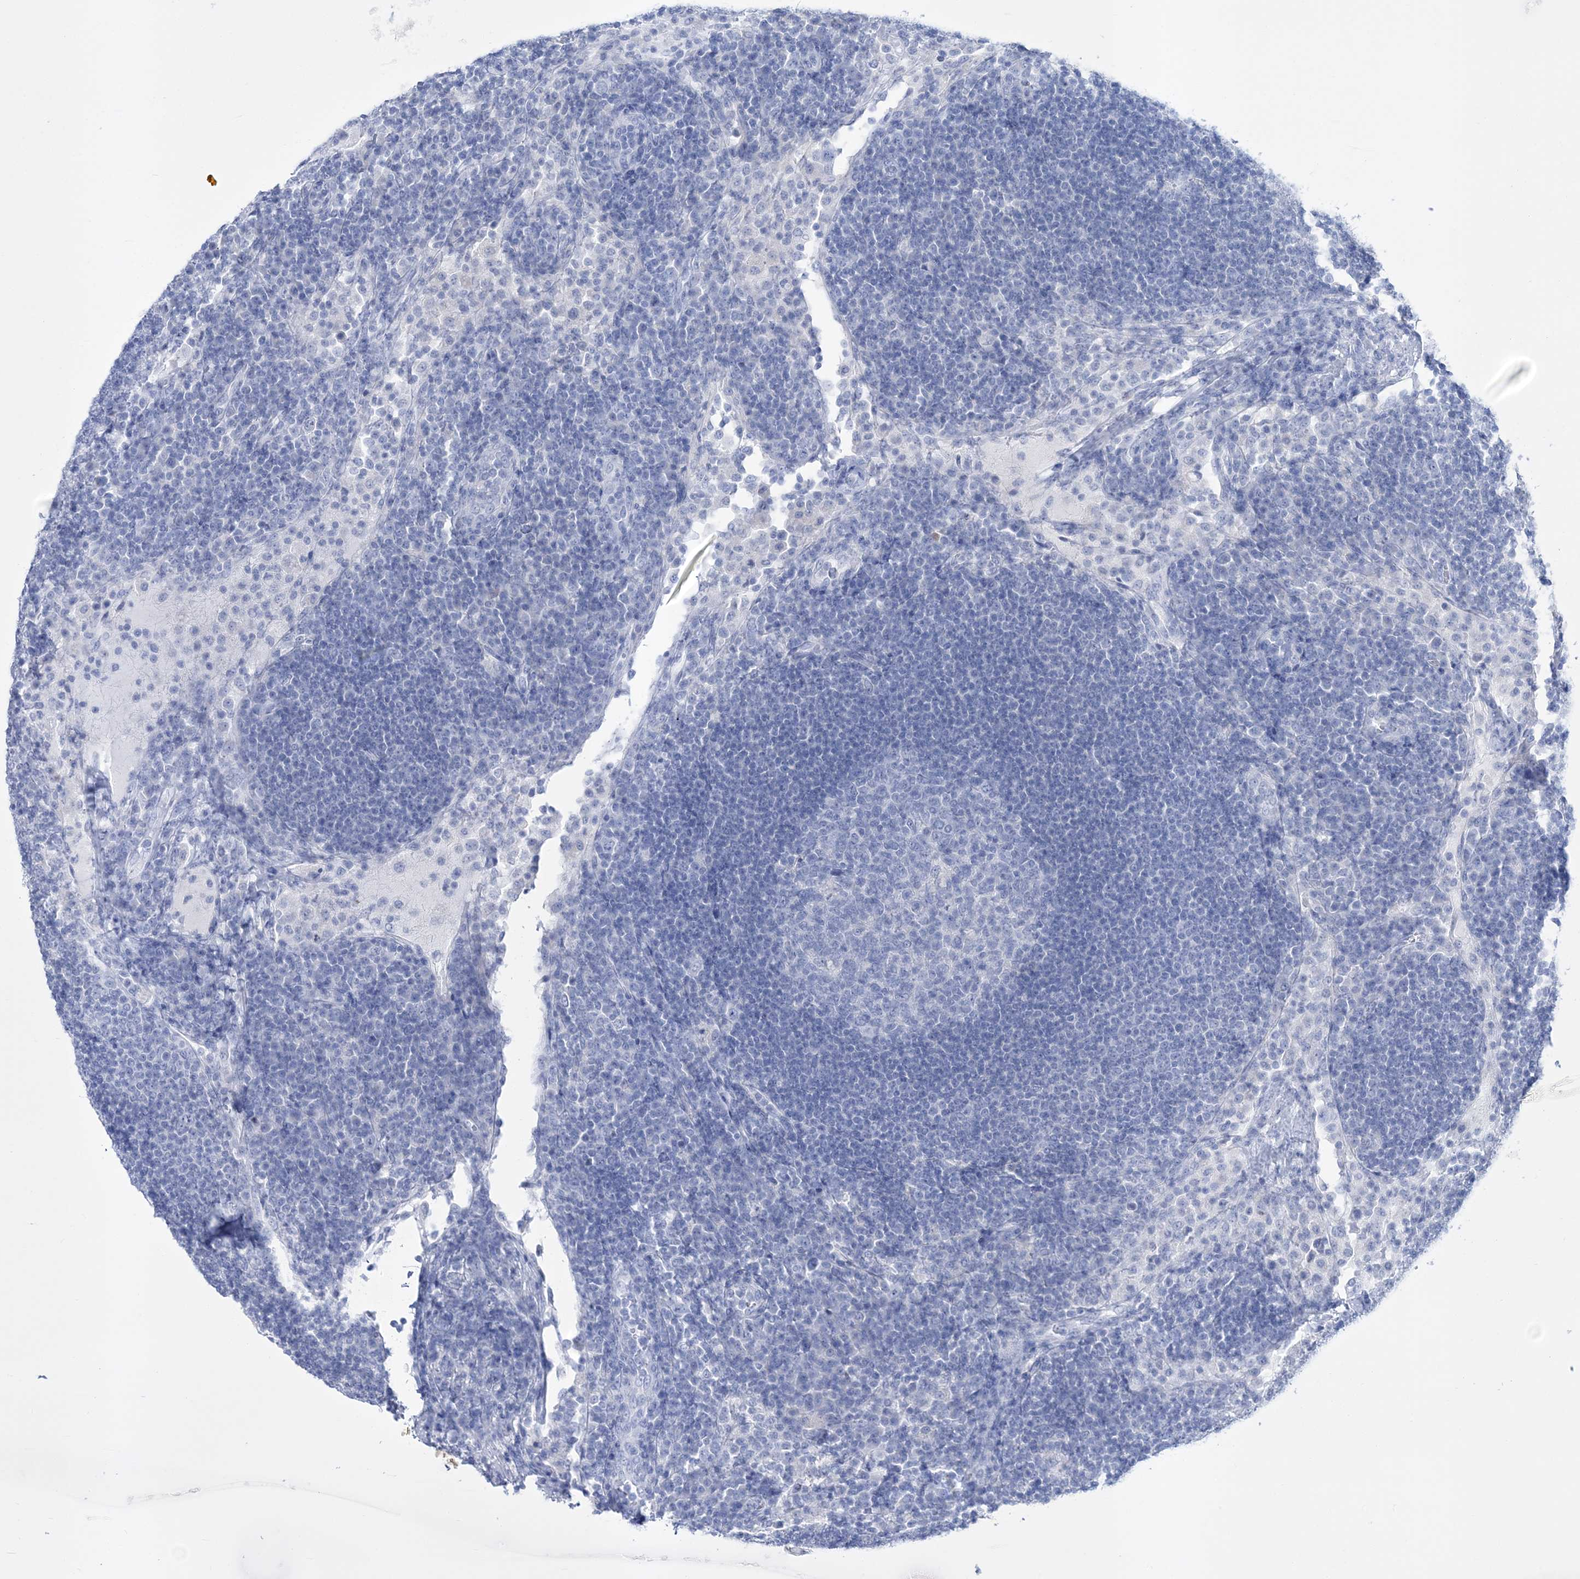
{"staining": {"intensity": "negative", "quantity": "none", "location": "none"}, "tissue": "lymph node", "cell_type": "Germinal center cells", "image_type": "normal", "snomed": [{"axis": "morphology", "description": "Normal tissue, NOS"}, {"axis": "topography", "description": "Lymph node"}], "caption": "Immunohistochemistry (IHC) photomicrograph of unremarkable lymph node stained for a protein (brown), which displays no positivity in germinal center cells.", "gene": "RBP2", "patient": {"sex": "female", "age": 53}}